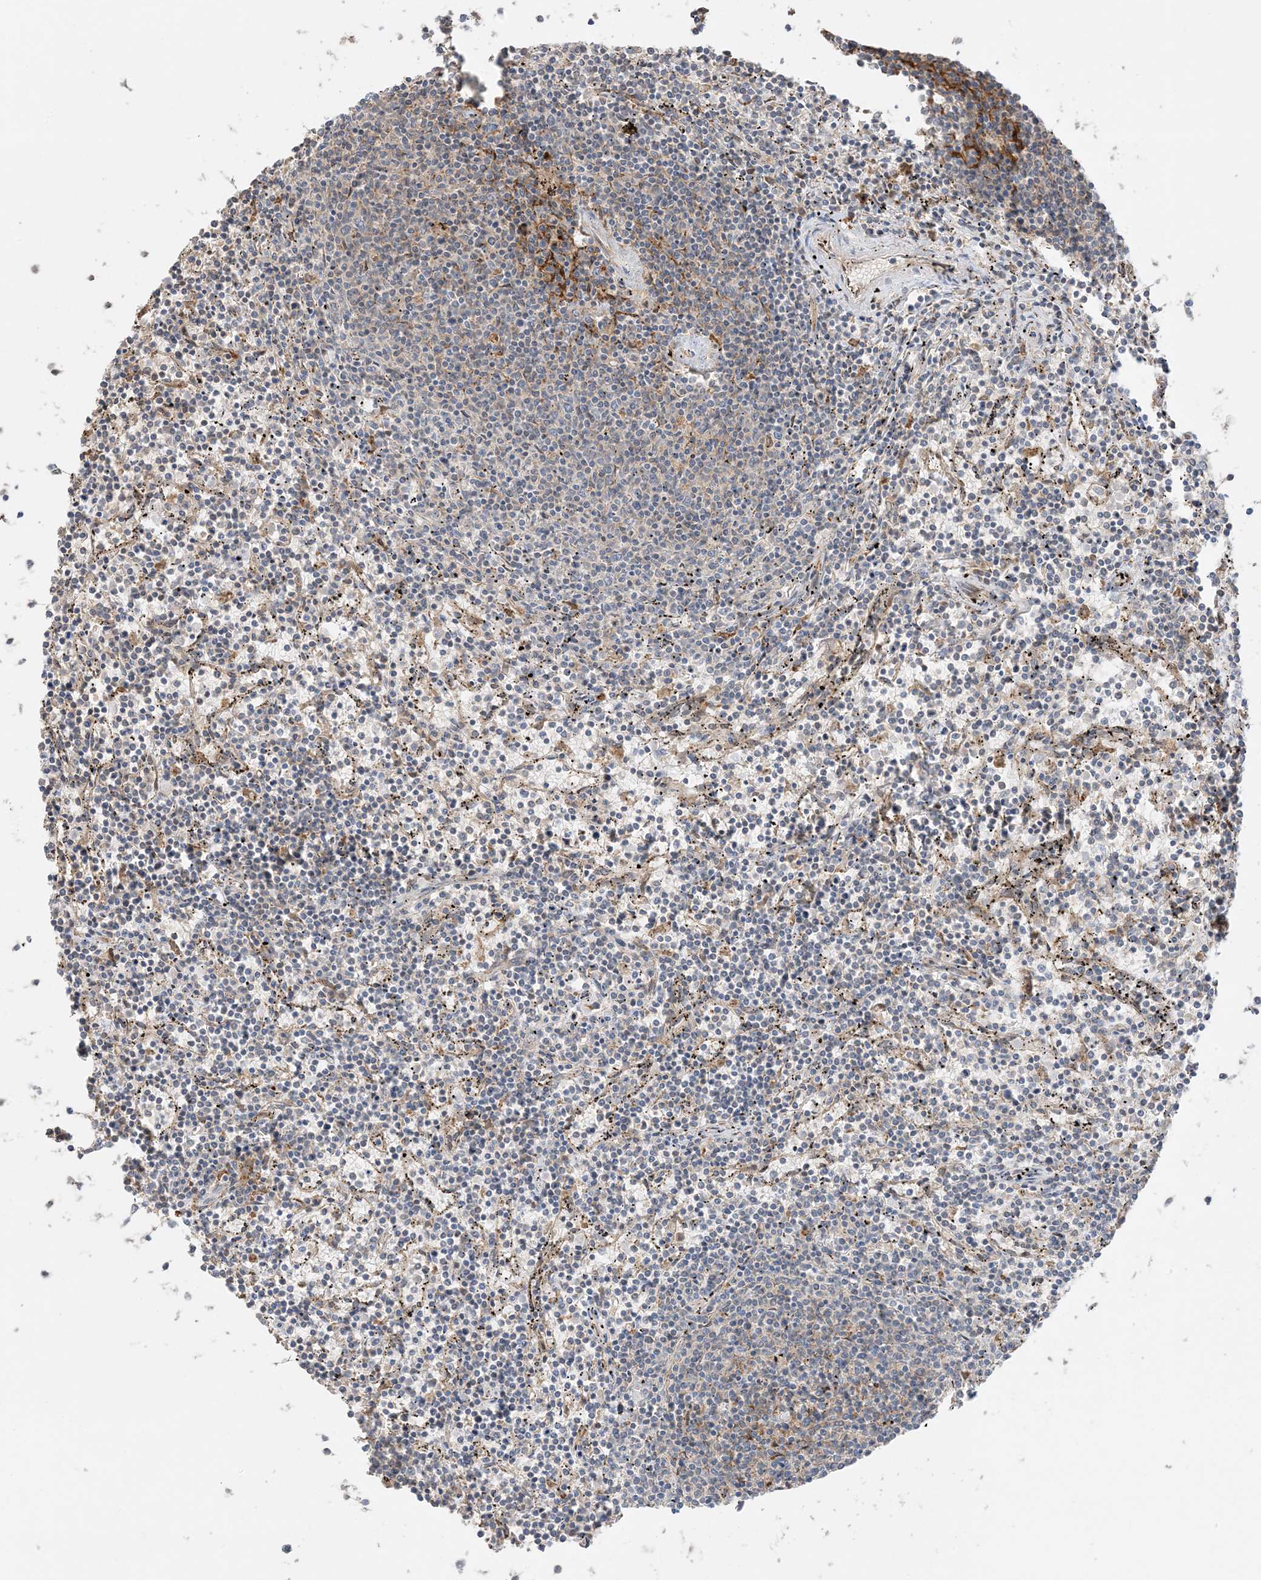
{"staining": {"intensity": "negative", "quantity": "none", "location": "none"}, "tissue": "lymphoma", "cell_type": "Tumor cells", "image_type": "cancer", "snomed": [{"axis": "morphology", "description": "Malignant lymphoma, non-Hodgkin's type, Low grade"}, {"axis": "topography", "description": "Spleen"}], "caption": "Immunohistochemical staining of lymphoma reveals no significant staining in tumor cells.", "gene": "ZBTB41", "patient": {"sex": "female", "age": 50}}